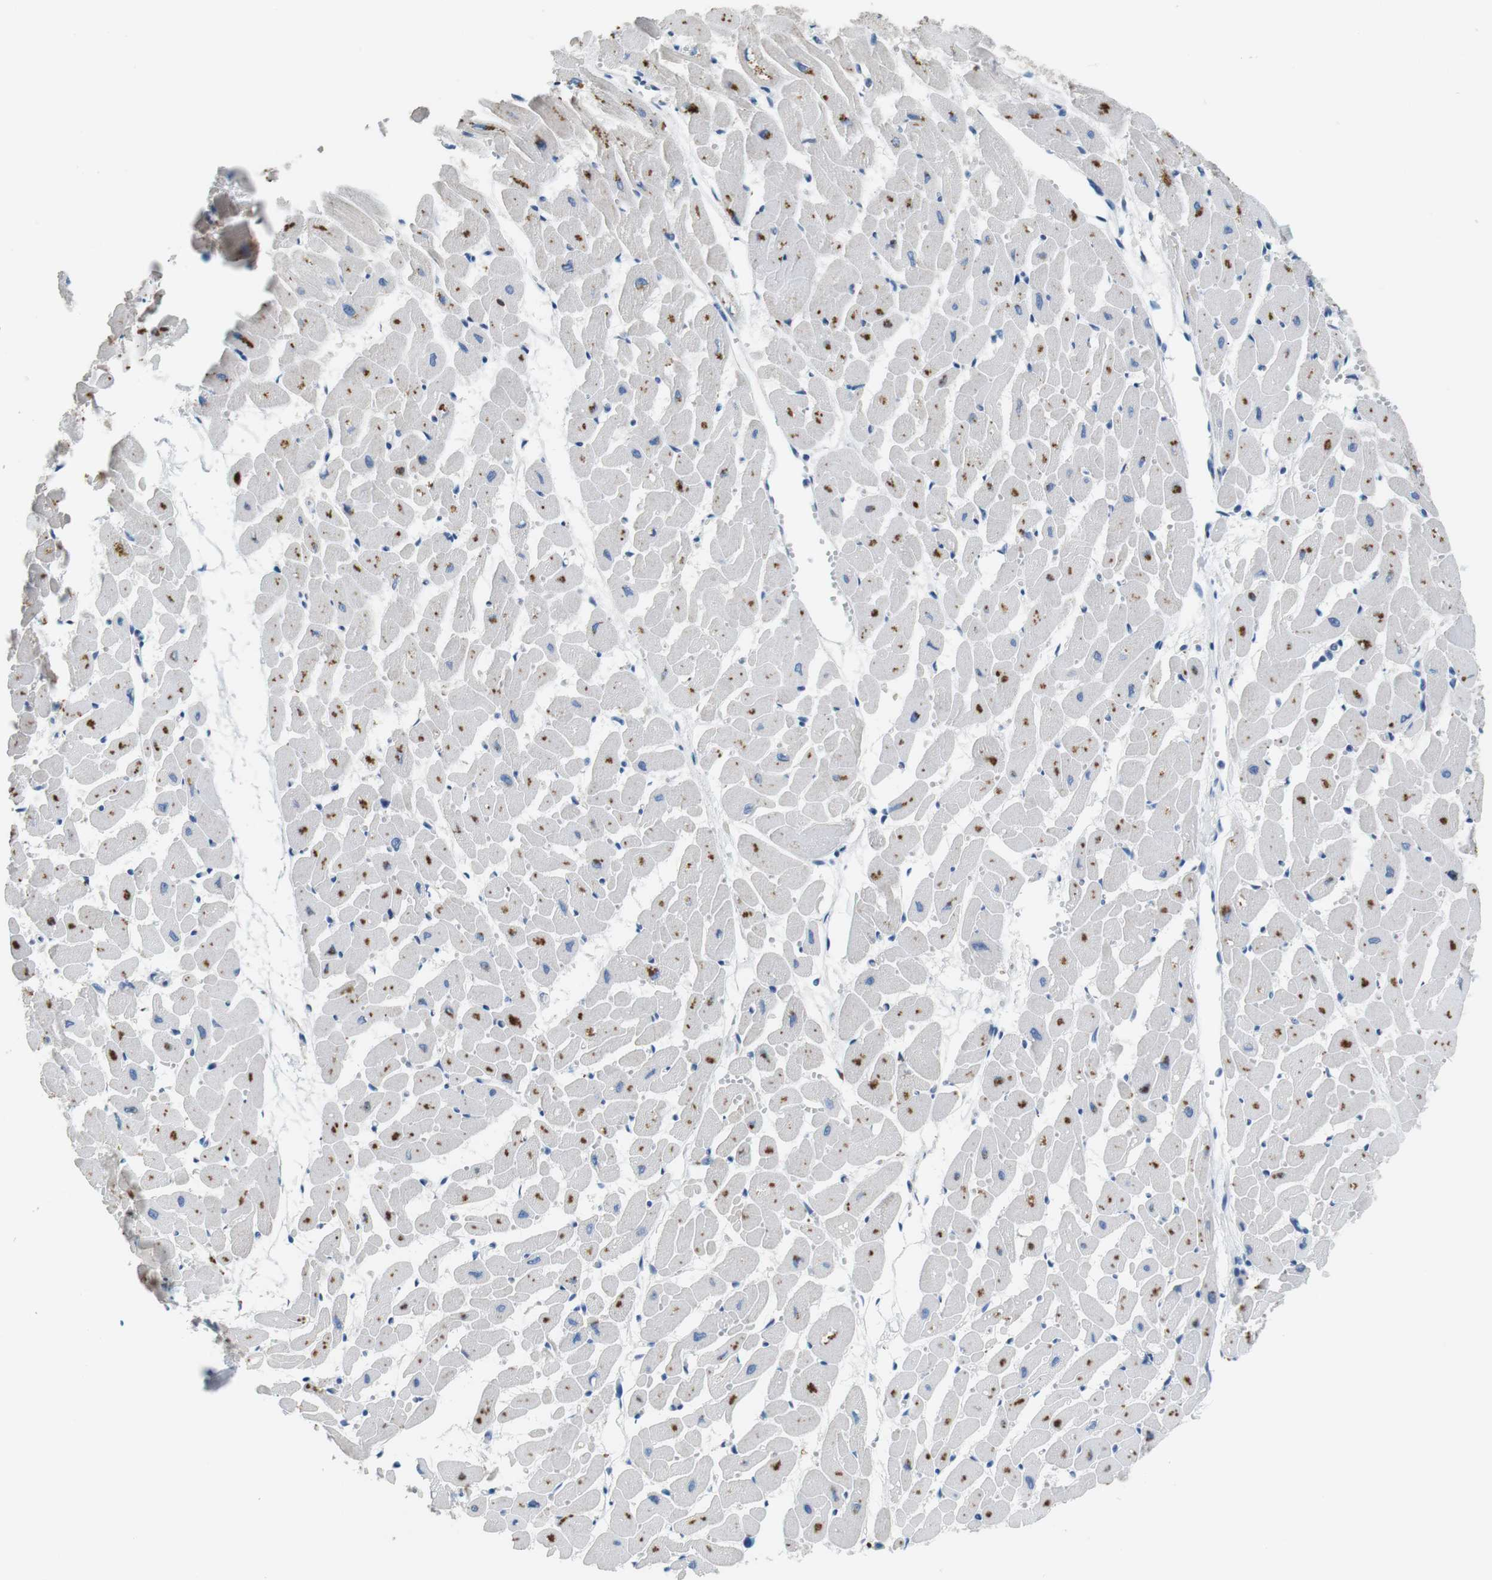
{"staining": {"intensity": "moderate", "quantity": "25%-75%", "location": "cytoplasmic/membranous"}, "tissue": "heart muscle", "cell_type": "Cardiomyocytes", "image_type": "normal", "snomed": [{"axis": "morphology", "description": "Normal tissue, NOS"}, {"axis": "topography", "description": "Heart"}], "caption": "Protein positivity by immunohistochemistry (IHC) displays moderate cytoplasmic/membranous expression in approximately 25%-75% of cardiomyocytes in unremarkable heart muscle.", "gene": "CD6", "patient": {"sex": "female", "age": 19}}